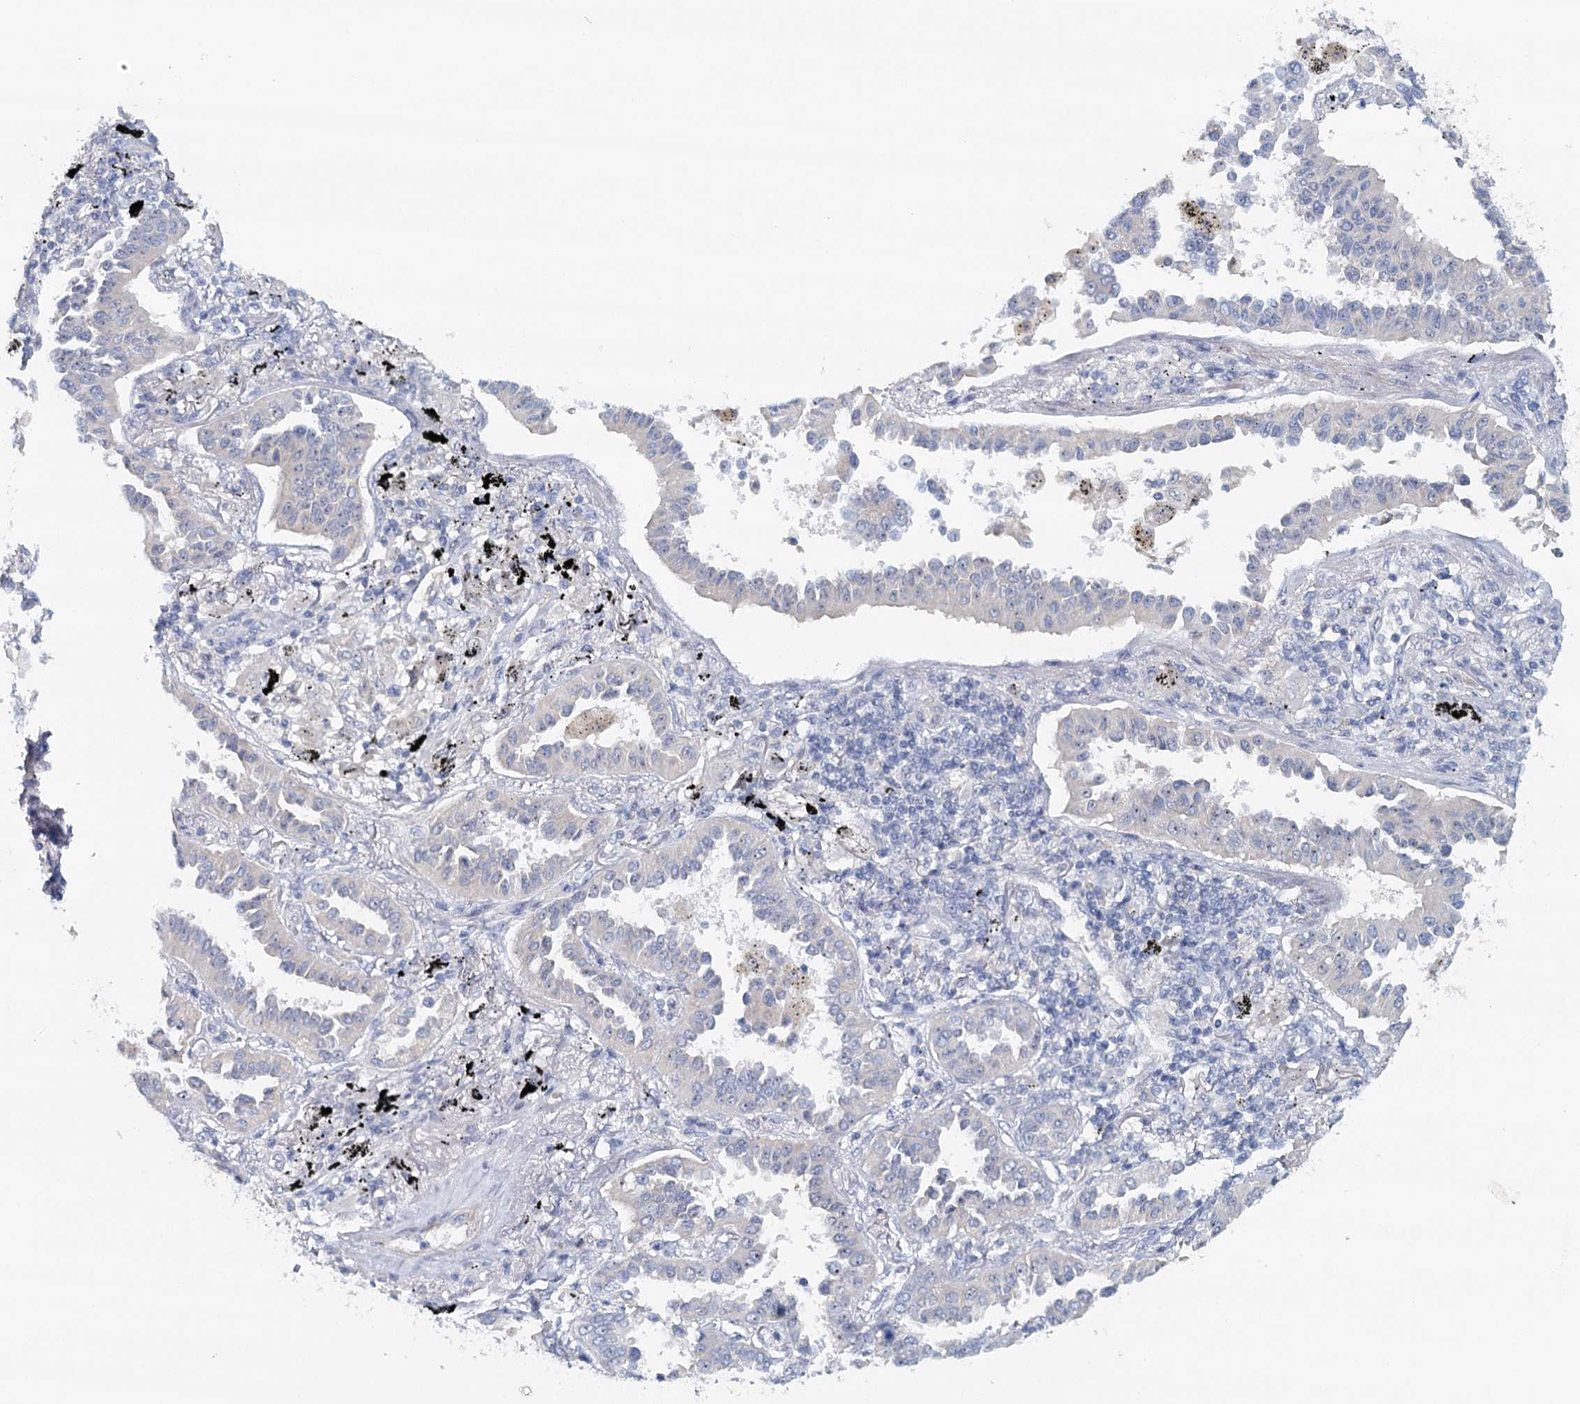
{"staining": {"intensity": "negative", "quantity": "none", "location": "none"}, "tissue": "lung cancer", "cell_type": "Tumor cells", "image_type": "cancer", "snomed": [{"axis": "morphology", "description": "Normal tissue, NOS"}, {"axis": "morphology", "description": "Adenocarcinoma, NOS"}, {"axis": "topography", "description": "Lung"}], "caption": "Photomicrograph shows no significant protein expression in tumor cells of lung cancer.", "gene": "RBM43", "patient": {"sex": "male", "age": 59}}